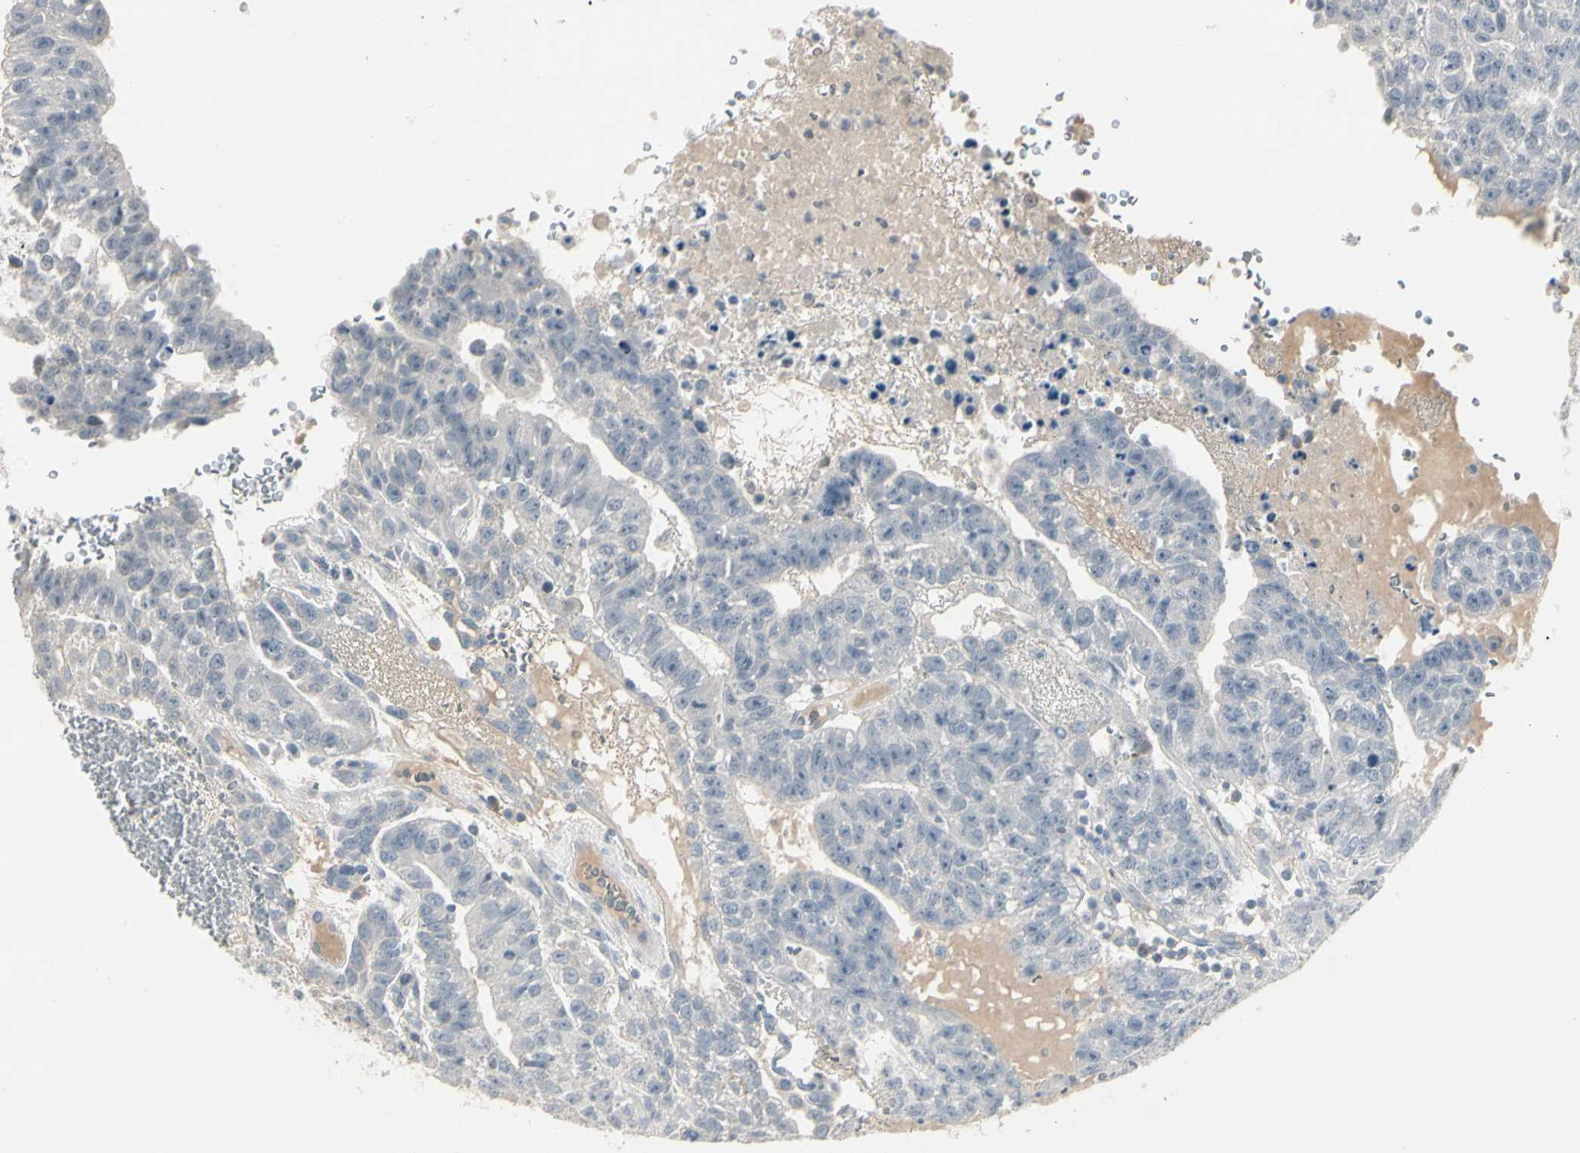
{"staining": {"intensity": "negative", "quantity": "none", "location": "none"}, "tissue": "testis cancer", "cell_type": "Tumor cells", "image_type": "cancer", "snomed": [{"axis": "morphology", "description": "Seminoma, NOS"}, {"axis": "morphology", "description": "Carcinoma, Embryonal, NOS"}, {"axis": "topography", "description": "Testis"}], "caption": "This is an immunohistochemistry image of human testis seminoma. There is no staining in tumor cells.", "gene": "DMPK", "patient": {"sex": "male", "age": 52}}